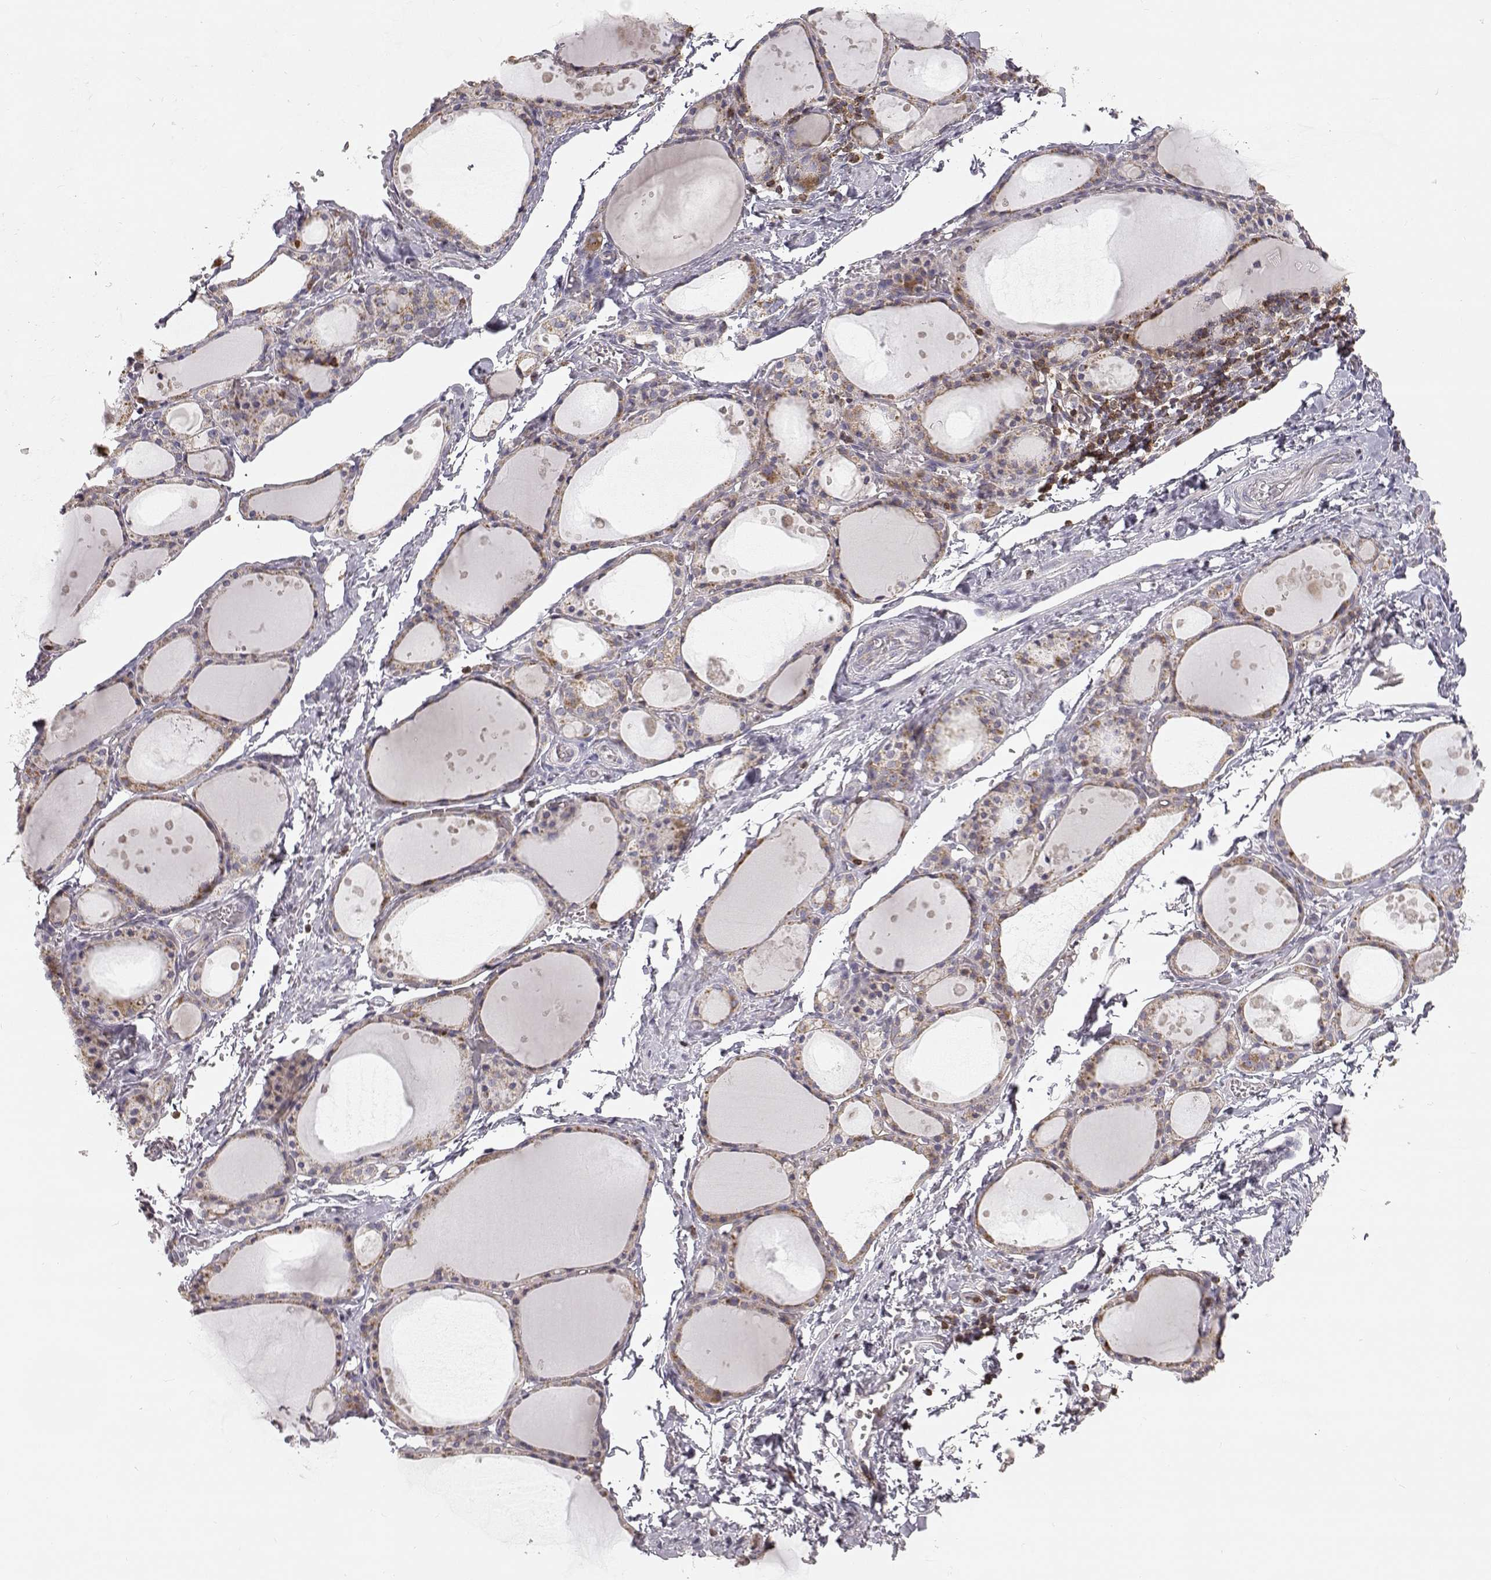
{"staining": {"intensity": "moderate", "quantity": ">75%", "location": "cytoplasmic/membranous"}, "tissue": "thyroid gland", "cell_type": "Glandular cells", "image_type": "normal", "snomed": [{"axis": "morphology", "description": "Normal tissue, NOS"}, {"axis": "topography", "description": "Thyroid gland"}], "caption": "This micrograph shows benign thyroid gland stained with immunohistochemistry to label a protein in brown. The cytoplasmic/membranous of glandular cells show moderate positivity for the protein. Nuclei are counter-stained blue.", "gene": "GRAP2", "patient": {"sex": "male", "age": 68}}